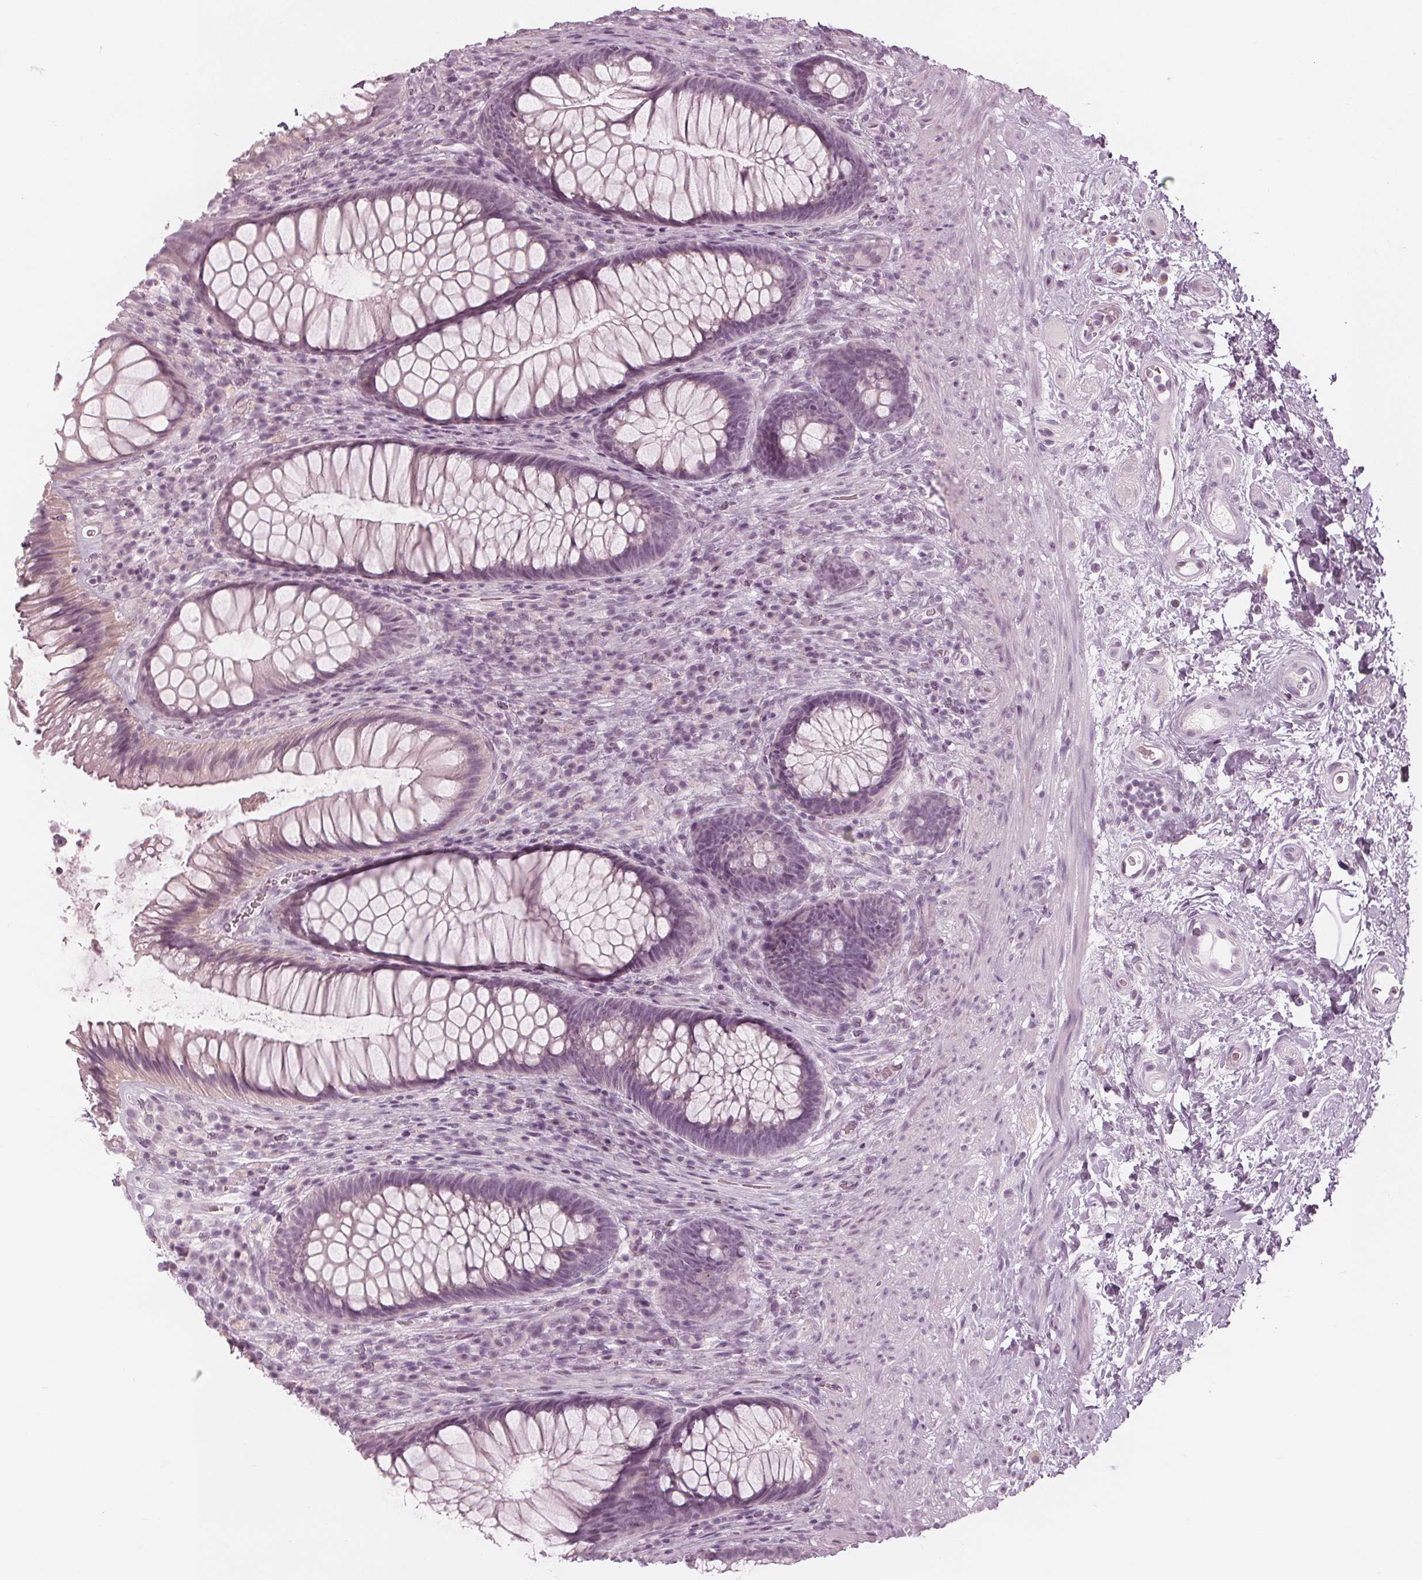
{"staining": {"intensity": "negative", "quantity": "none", "location": "none"}, "tissue": "rectum", "cell_type": "Glandular cells", "image_type": "normal", "snomed": [{"axis": "morphology", "description": "Normal tissue, NOS"}, {"axis": "topography", "description": "Smooth muscle"}, {"axis": "topography", "description": "Rectum"}], "caption": "Immunohistochemical staining of unremarkable human rectum demonstrates no significant expression in glandular cells.", "gene": "PAEP", "patient": {"sex": "male", "age": 53}}